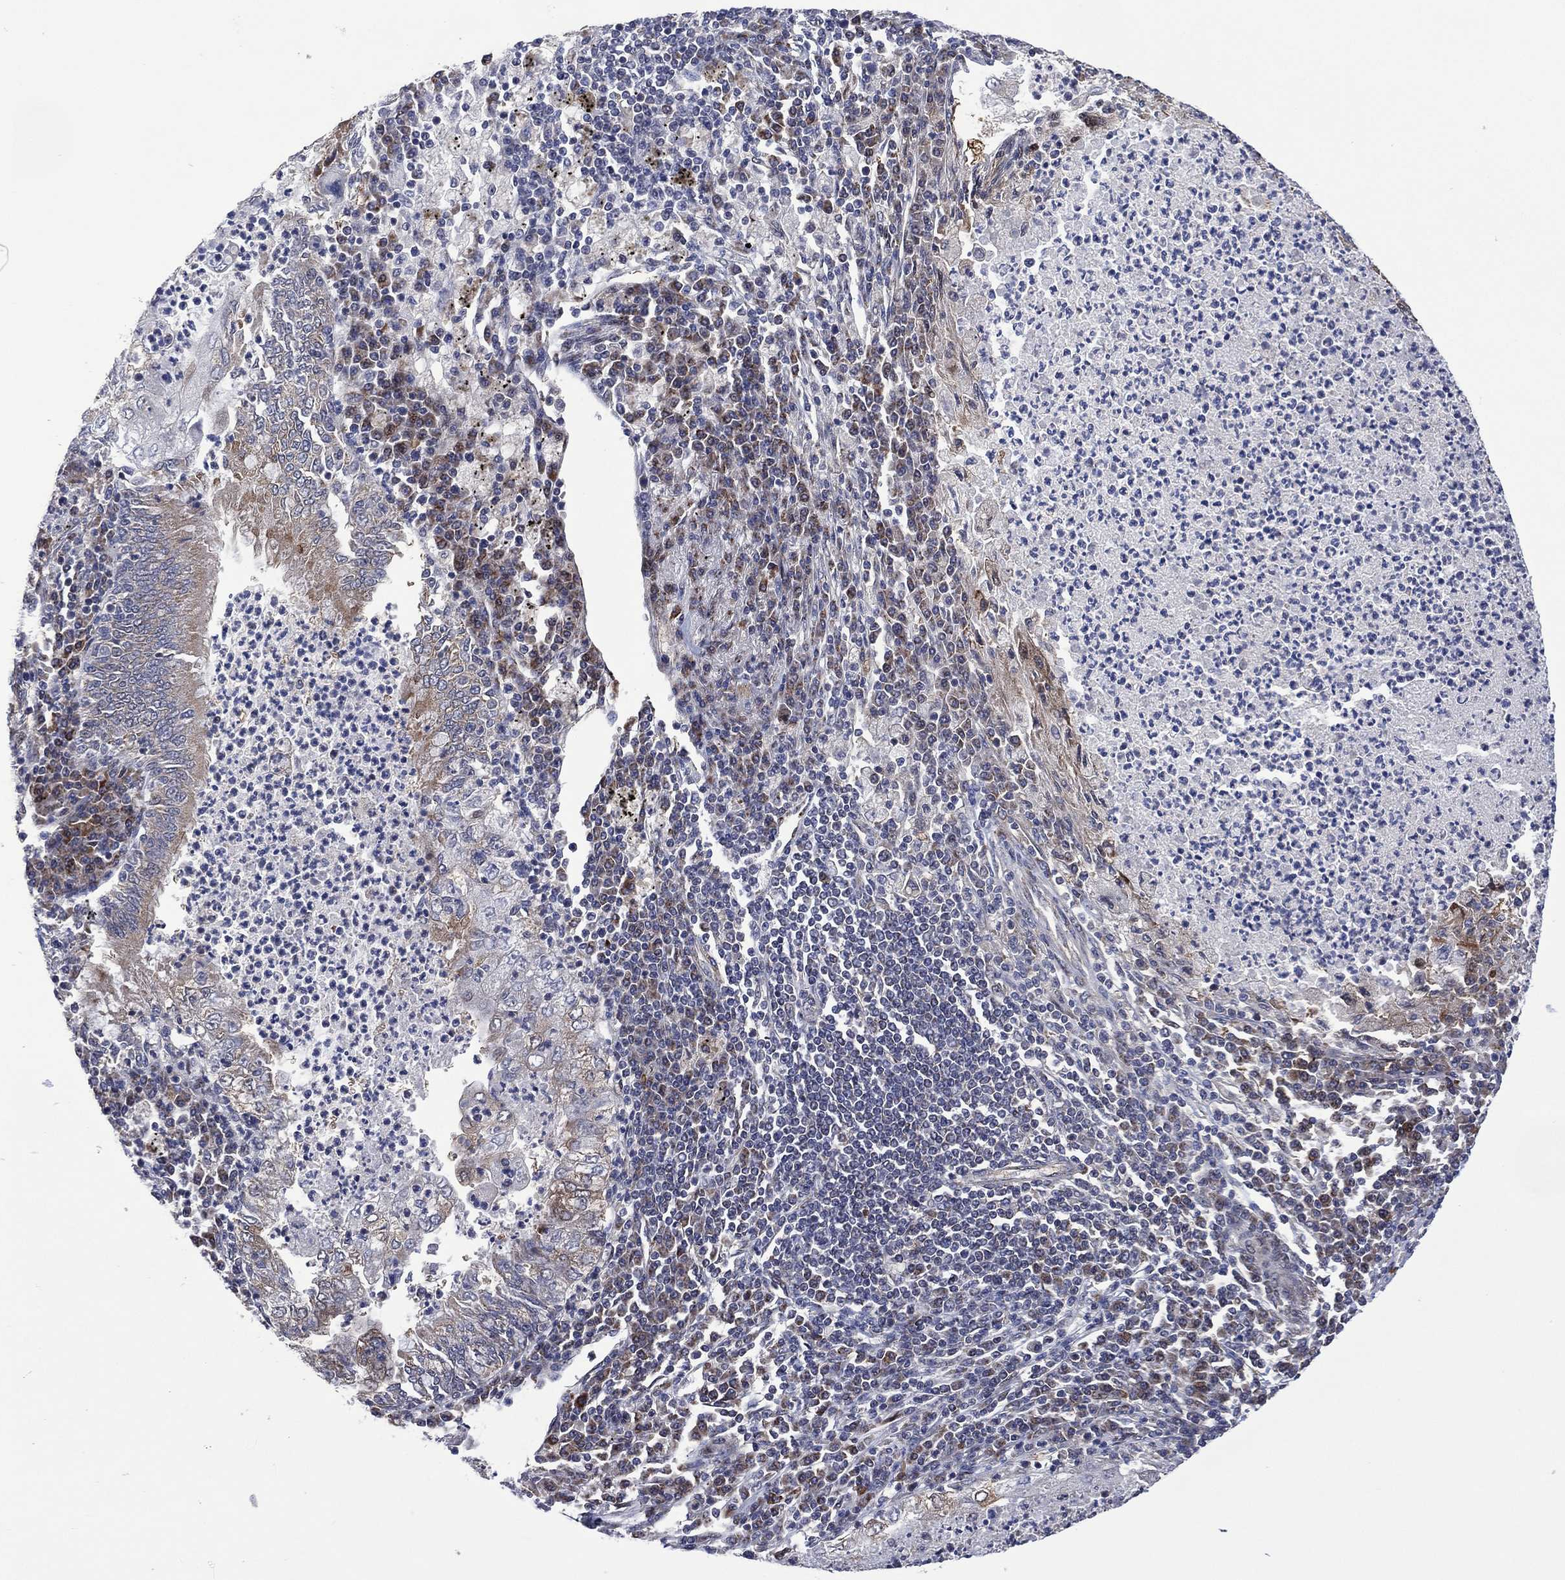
{"staining": {"intensity": "negative", "quantity": "none", "location": "none"}, "tissue": "lung cancer", "cell_type": "Tumor cells", "image_type": "cancer", "snomed": [{"axis": "morphology", "description": "Adenocarcinoma, NOS"}, {"axis": "topography", "description": "Lung"}], "caption": "An immunohistochemistry image of adenocarcinoma (lung) is shown. There is no staining in tumor cells of adenocarcinoma (lung).", "gene": "HTD2", "patient": {"sex": "female", "age": 73}}